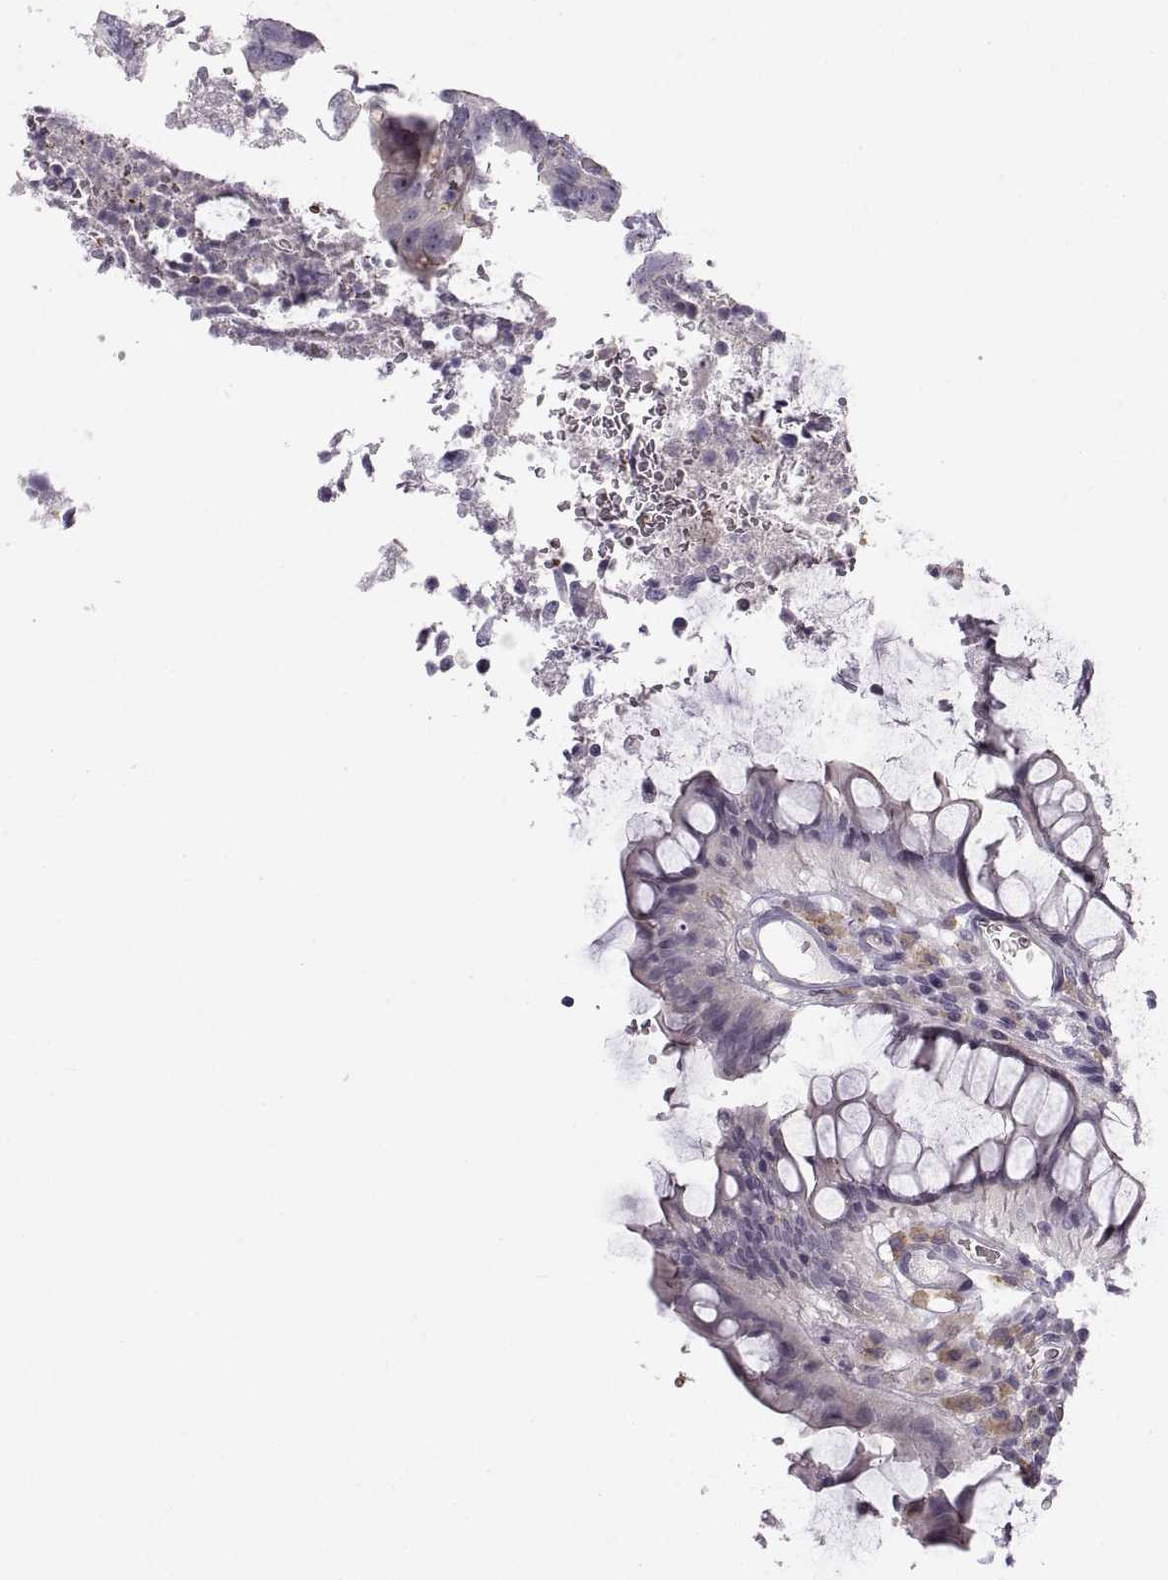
{"staining": {"intensity": "negative", "quantity": "none", "location": "none"}, "tissue": "colorectal cancer", "cell_type": "Tumor cells", "image_type": "cancer", "snomed": [{"axis": "morphology", "description": "Adenocarcinoma, NOS"}, {"axis": "topography", "description": "Colon"}], "caption": "Immunohistochemical staining of colorectal adenocarcinoma shows no significant expression in tumor cells. Brightfield microscopy of immunohistochemistry stained with DAB (3,3'-diaminobenzidine) (brown) and hematoxylin (blue), captured at high magnification.", "gene": "MEIOC", "patient": {"sex": "female", "age": 67}}